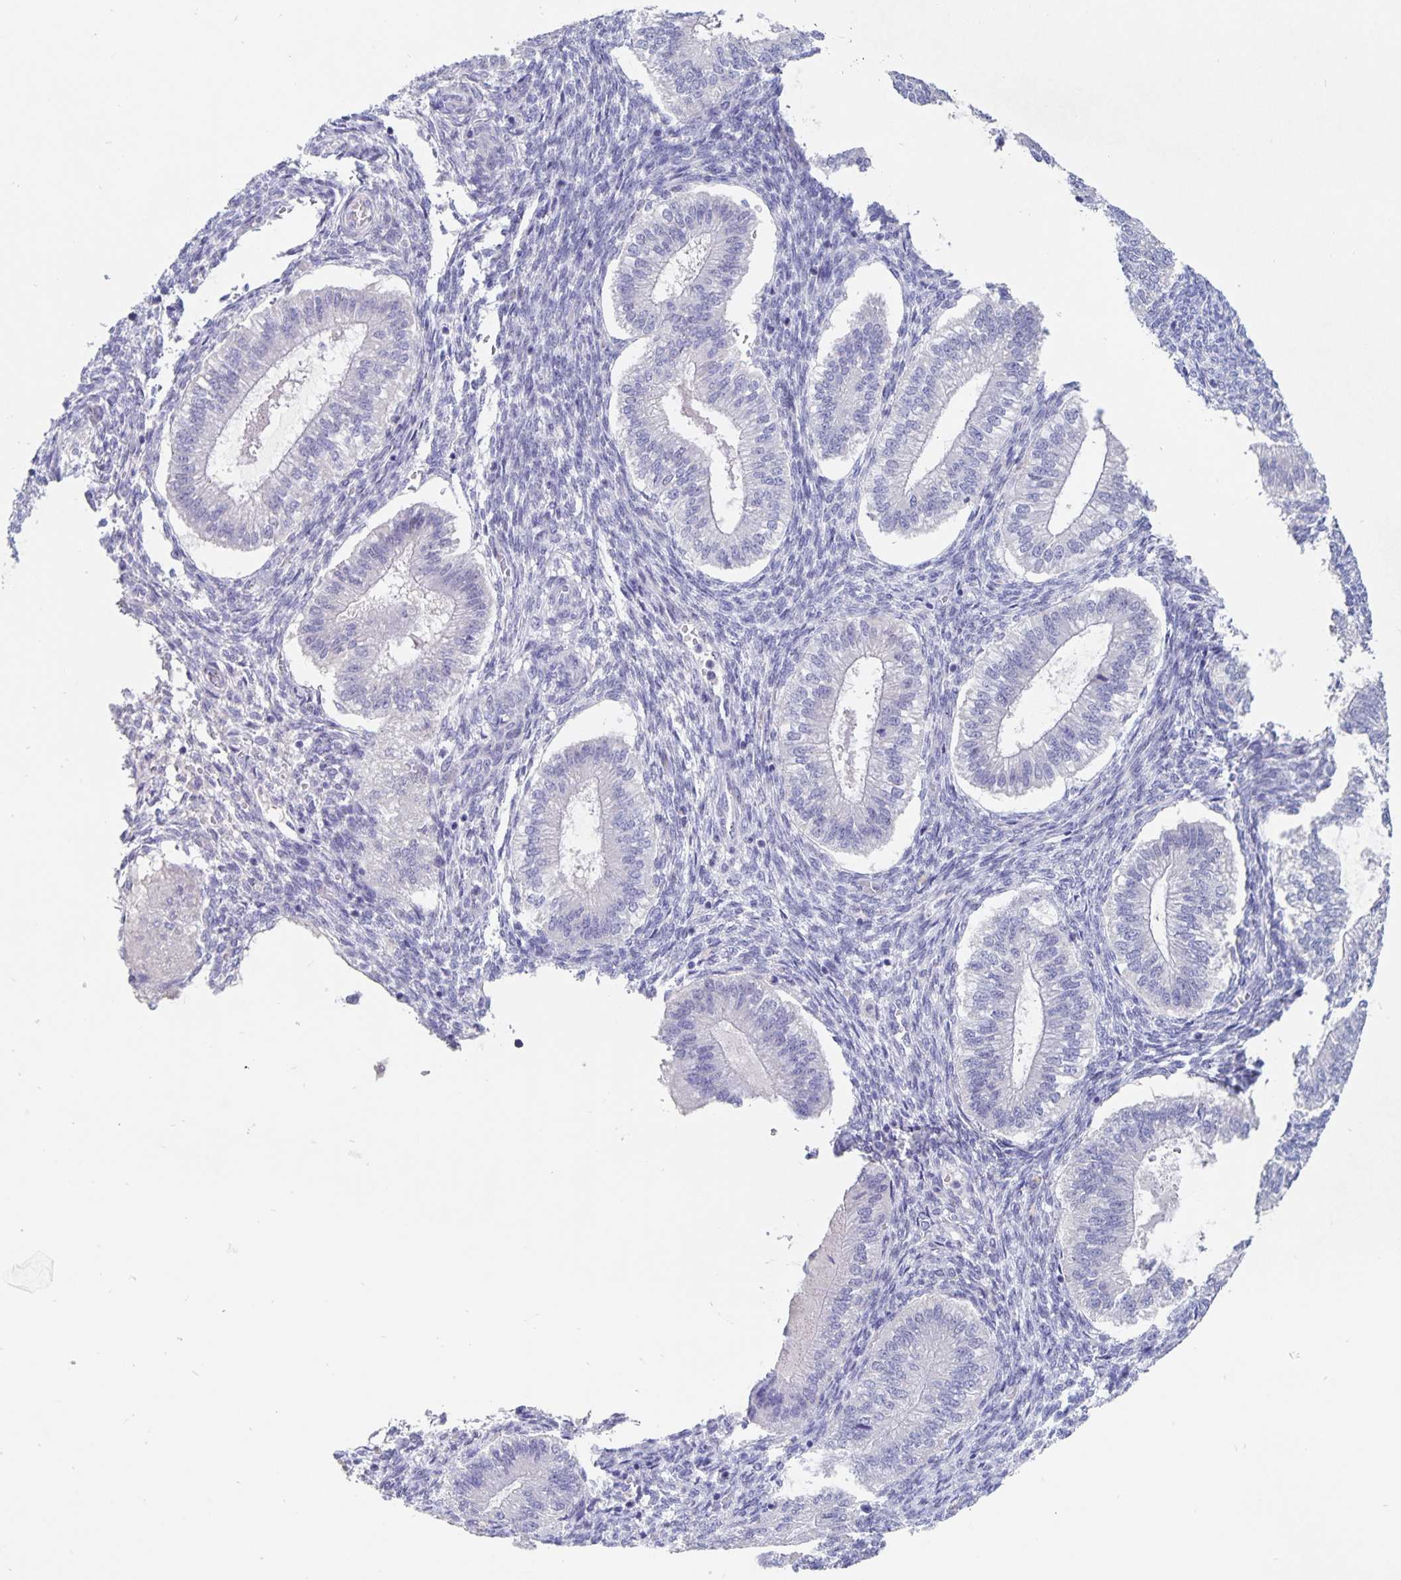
{"staining": {"intensity": "negative", "quantity": "none", "location": "none"}, "tissue": "endometrium", "cell_type": "Cells in endometrial stroma", "image_type": "normal", "snomed": [{"axis": "morphology", "description": "Normal tissue, NOS"}, {"axis": "topography", "description": "Endometrium"}], "caption": "This is an immunohistochemistry histopathology image of normal endometrium. There is no expression in cells in endometrial stroma.", "gene": "SMOC1", "patient": {"sex": "female", "age": 25}}